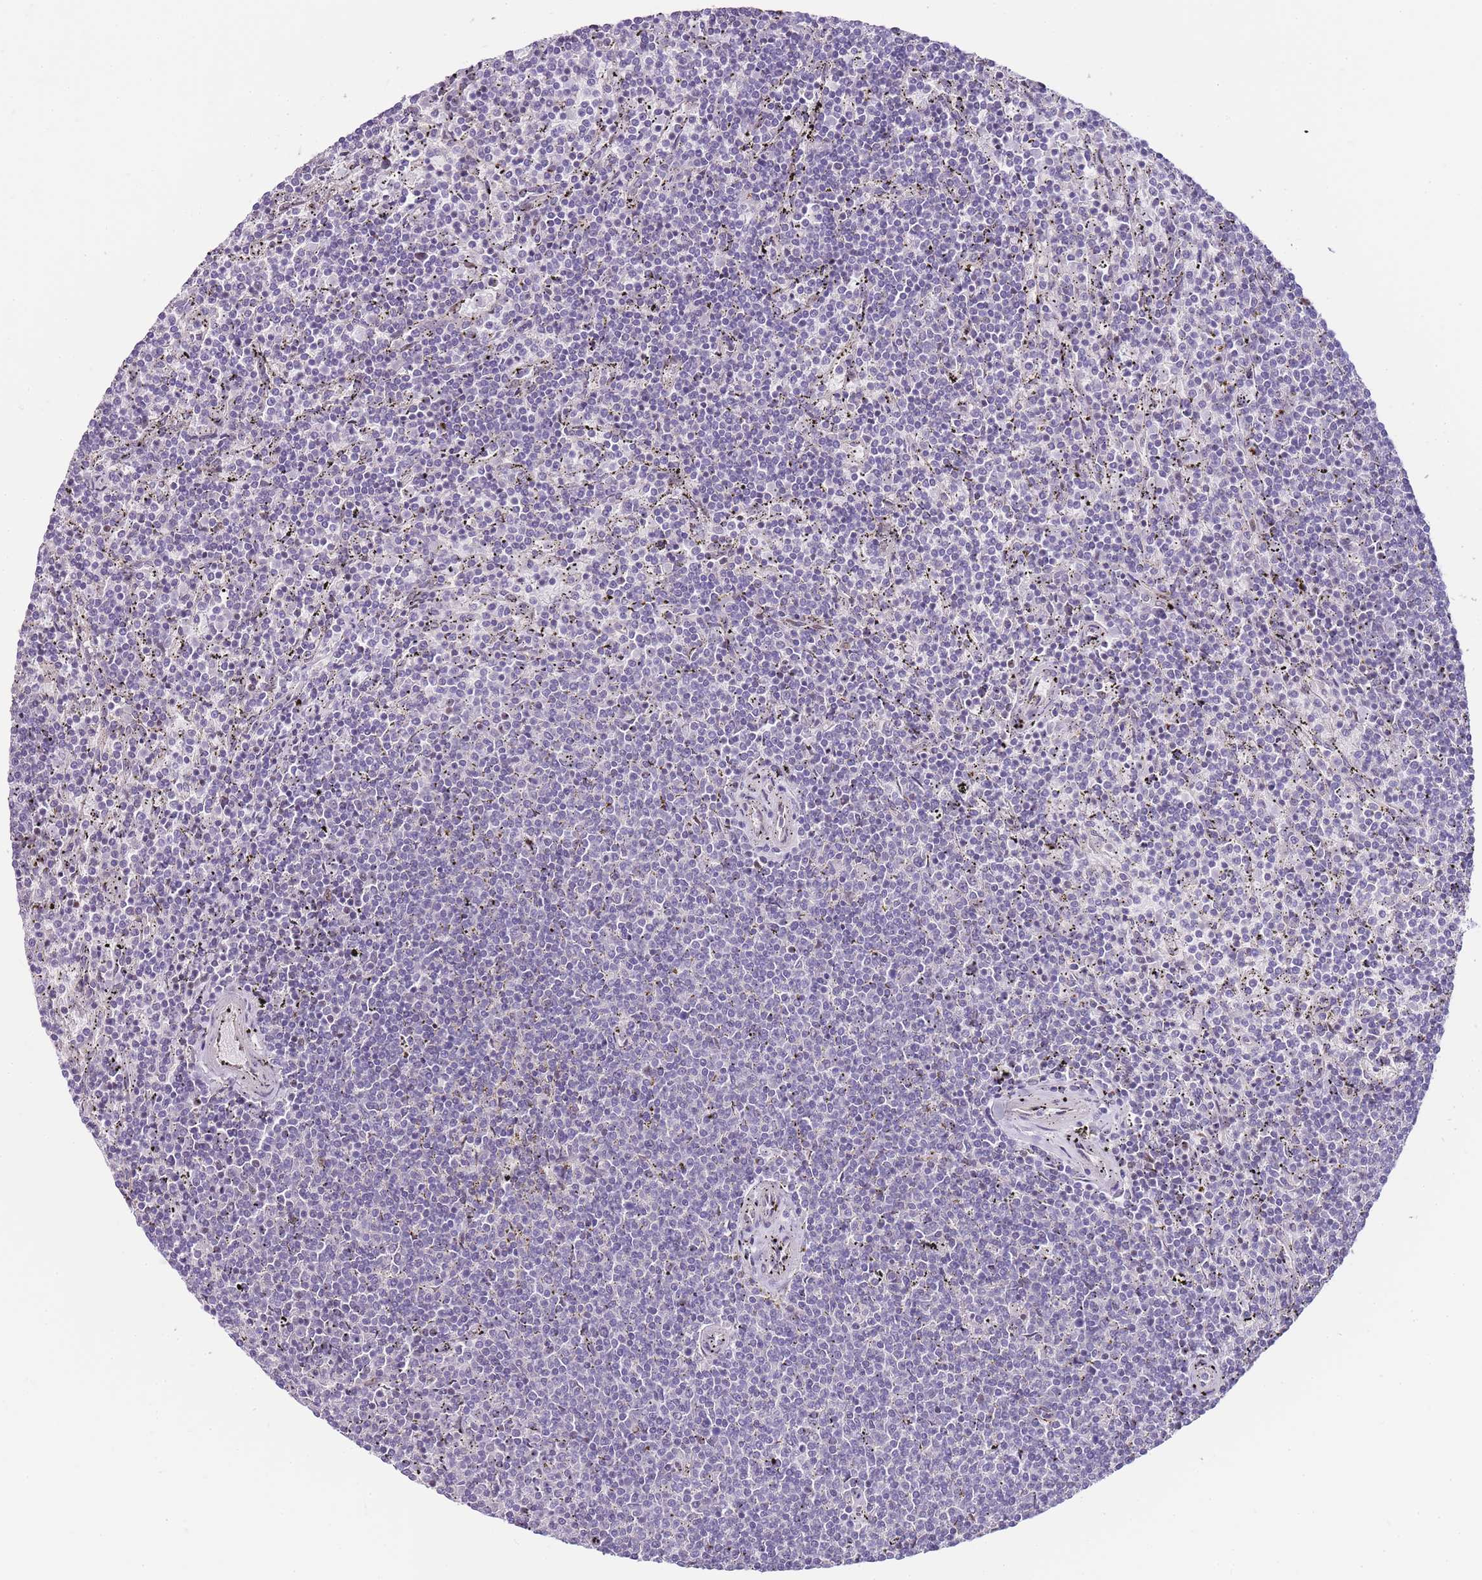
{"staining": {"intensity": "negative", "quantity": "none", "location": "none"}, "tissue": "lymphoma", "cell_type": "Tumor cells", "image_type": "cancer", "snomed": [{"axis": "morphology", "description": "Malignant lymphoma, non-Hodgkin's type, Low grade"}, {"axis": "topography", "description": "Spleen"}], "caption": "This is an immunohistochemistry (IHC) photomicrograph of human lymphoma. There is no staining in tumor cells.", "gene": "CLBA1", "patient": {"sex": "female", "age": 50}}